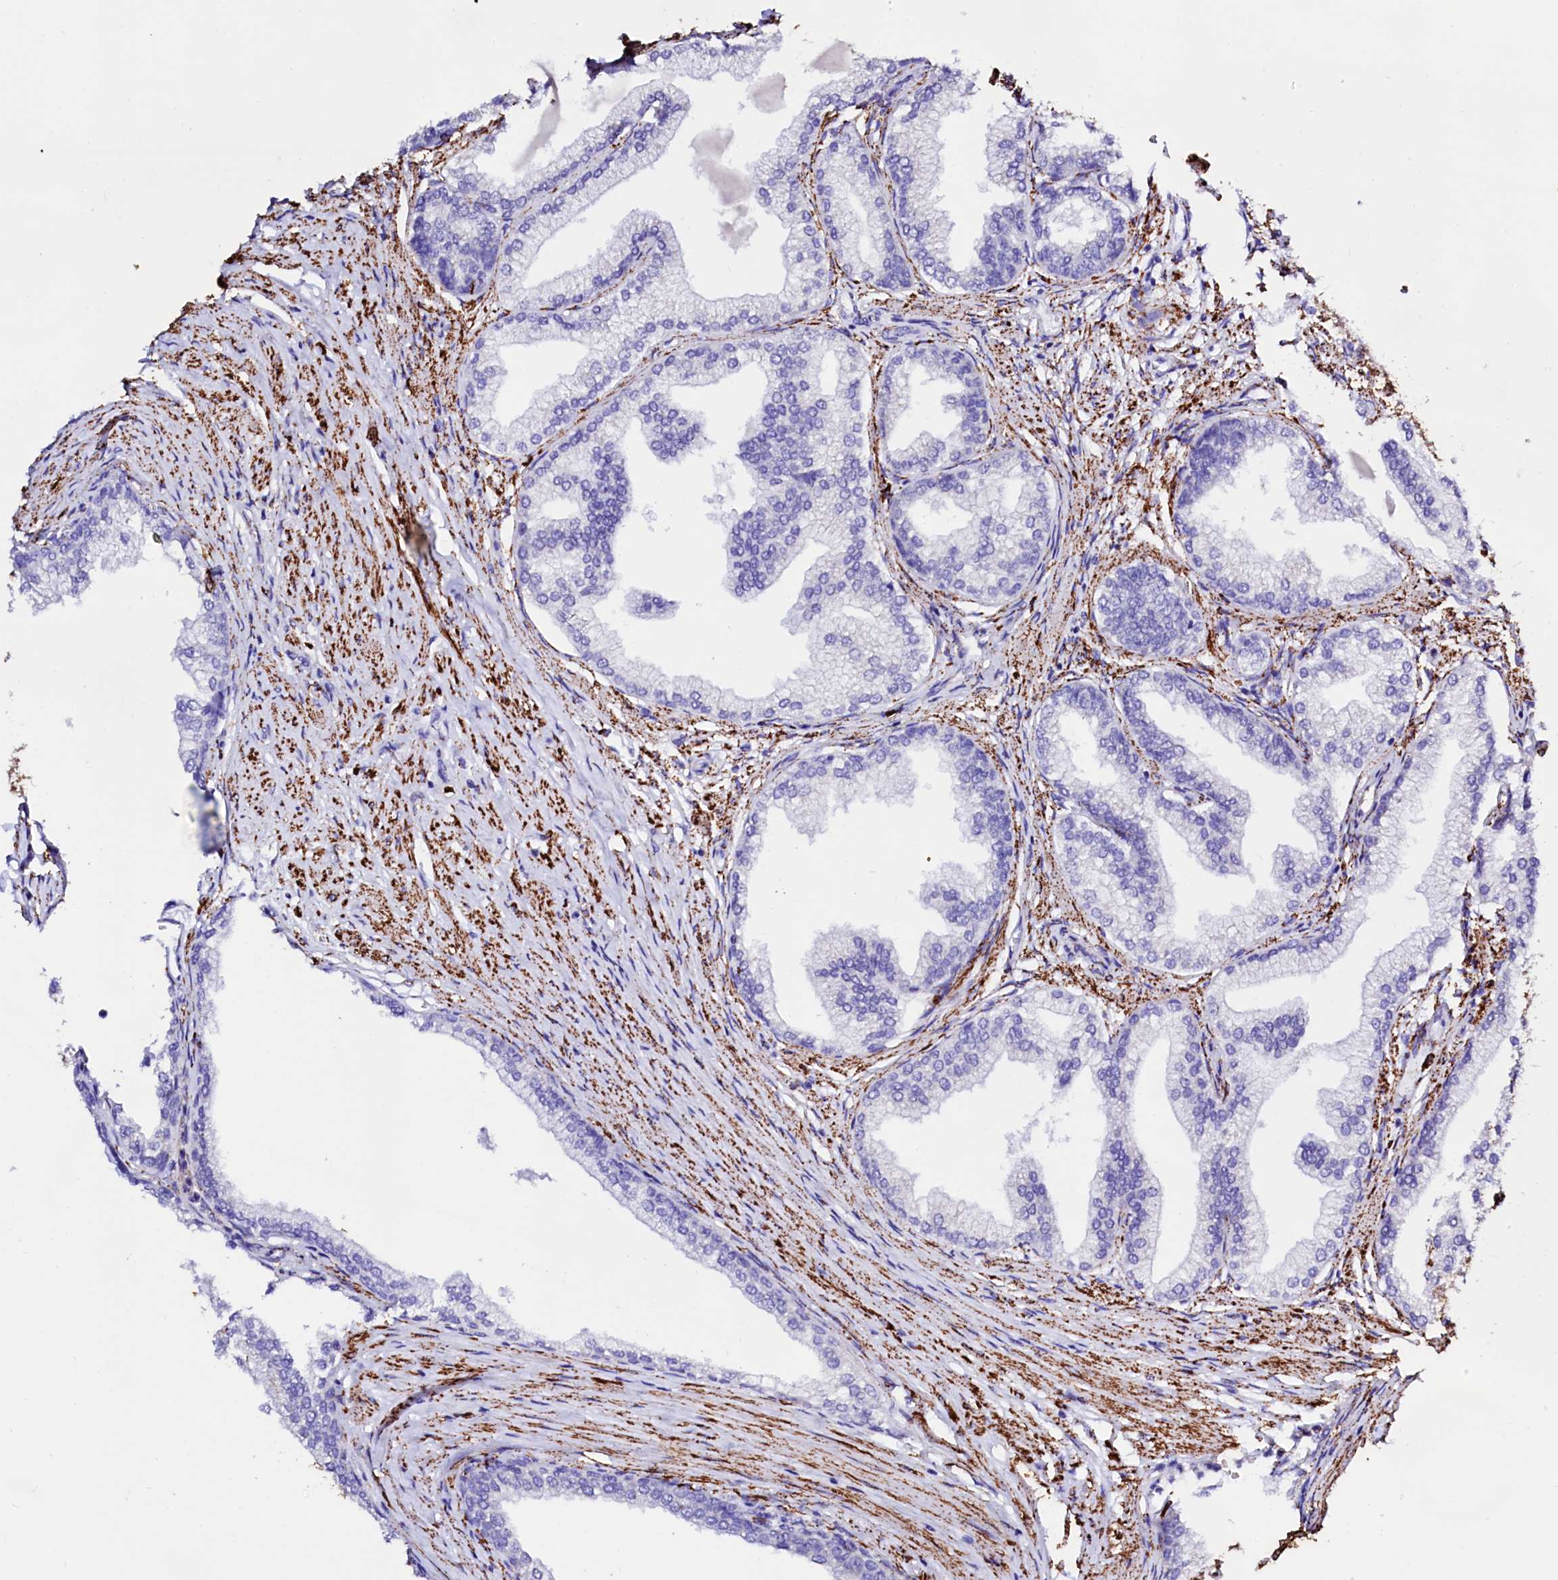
{"staining": {"intensity": "negative", "quantity": "none", "location": "none"}, "tissue": "prostate", "cell_type": "Glandular cells", "image_type": "normal", "snomed": [{"axis": "morphology", "description": "Normal tissue, NOS"}, {"axis": "morphology", "description": "Urothelial carcinoma, Low grade"}, {"axis": "topography", "description": "Urinary bladder"}, {"axis": "topography", "description": "Prostate"}], "caption": "The image exhibits no significant positivity in glandular cells of prostate. The staining is performed using DAB brown chromogen with nuclei counter-stained in using hematoxylin.", "gene": "MAOB", "patient": {"sex": "male", "age": 60}}